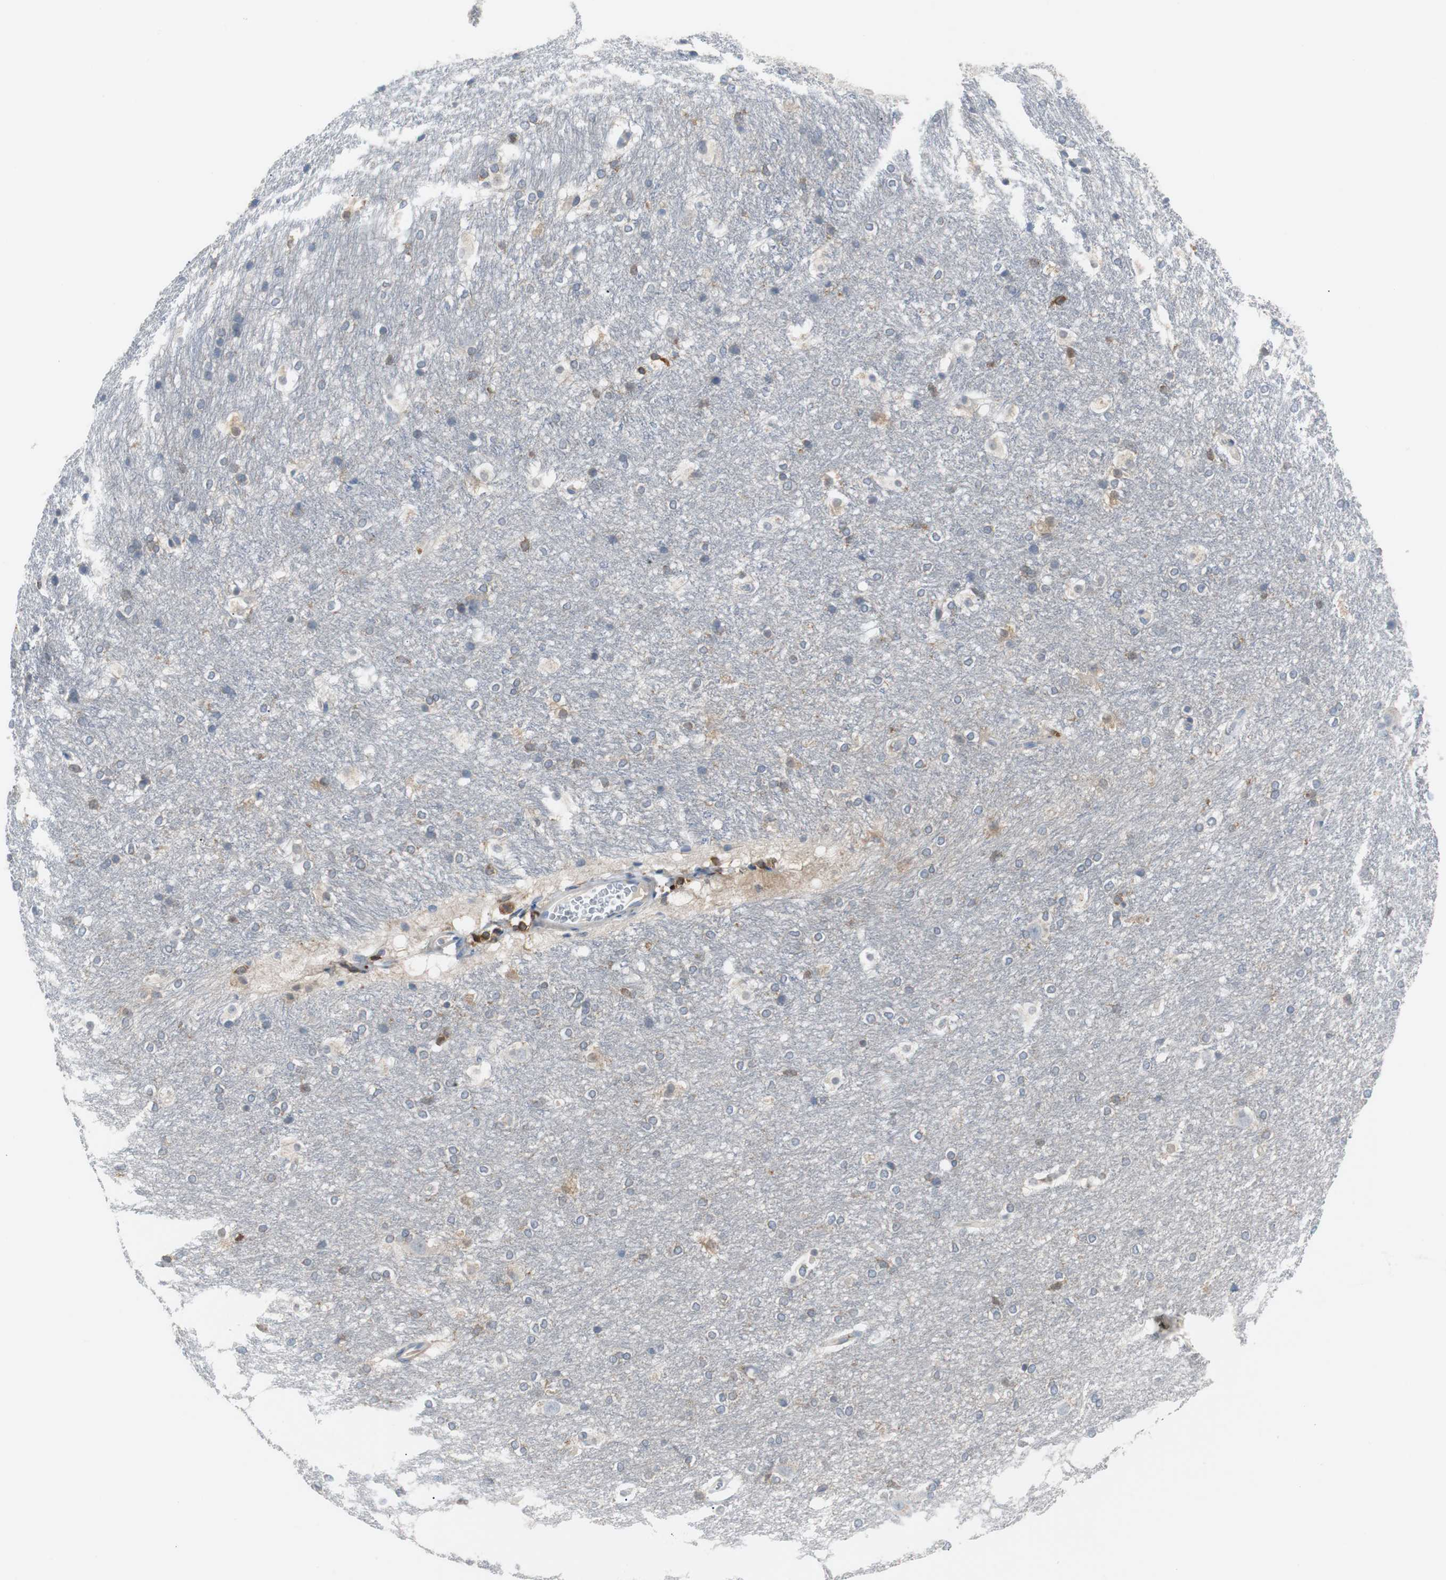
{"staining": {"intensity": "weak", "quantity": "<25%", "location": "cytoplasmic/membranous"}, "tissue": "hippocampus", "cell_type": "Glial cells", "image_type": "normal", "snomed": [{"axis": "morphology", "description": "Normal tissue, NOS"}, {"axis": "topography", "description": "Hippocampus"}], "caption": "The immunohistochemistry photomicrograph has no significant staining in glial cells of hippocampus.", "gene": "TSC22D4", "patient": {"sex": "female", "age": 19}}